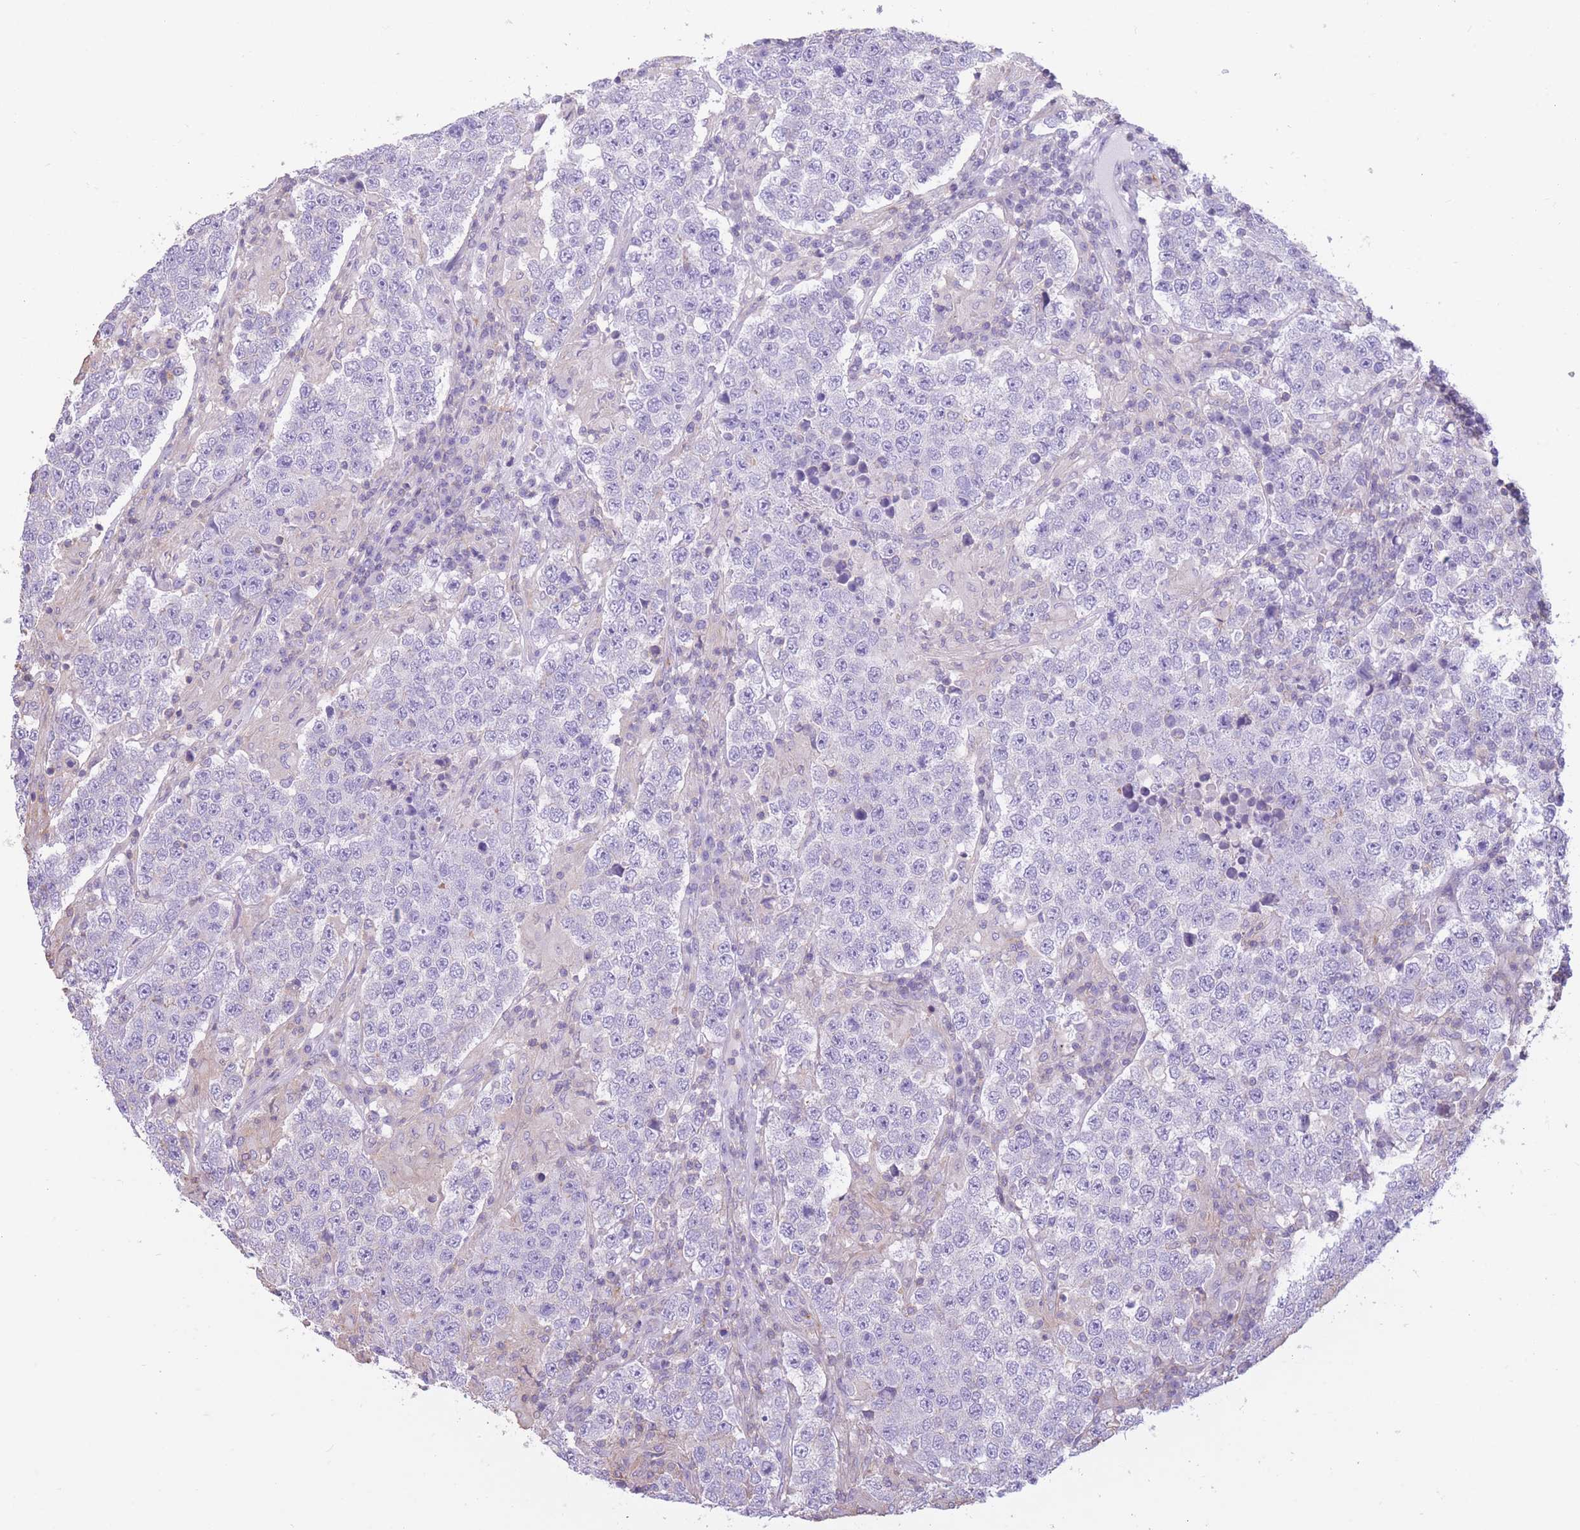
{"staining": {"intensity": "negative", "quantity": "none", "location": "none"}, "tissue": "testis cancer", "cell_type": "Tumor cells", "image_type": "cancer", "snomed": [{"axis": "morphology", "description": "Normal tissue, NOS"}, {"axis": "morphology", "description": "Urothelial carcinoma, High grade"}, {"axis": "morphology", "description": "Seminoma, NOS"}, {"axis": "morphology", "description": "Carcinoma, Embryonal, NOS"}, {"axis": "topography", "description": "Urinary bladder"}, {"axis": "topography", "description": "Testis"}], "caption": "Tumor cells show no significant protein staining in urothelial carcinoma (high-grade) (testis).", "gene": "PDHA1", "patient": {"sex": "male", "age": 41}}